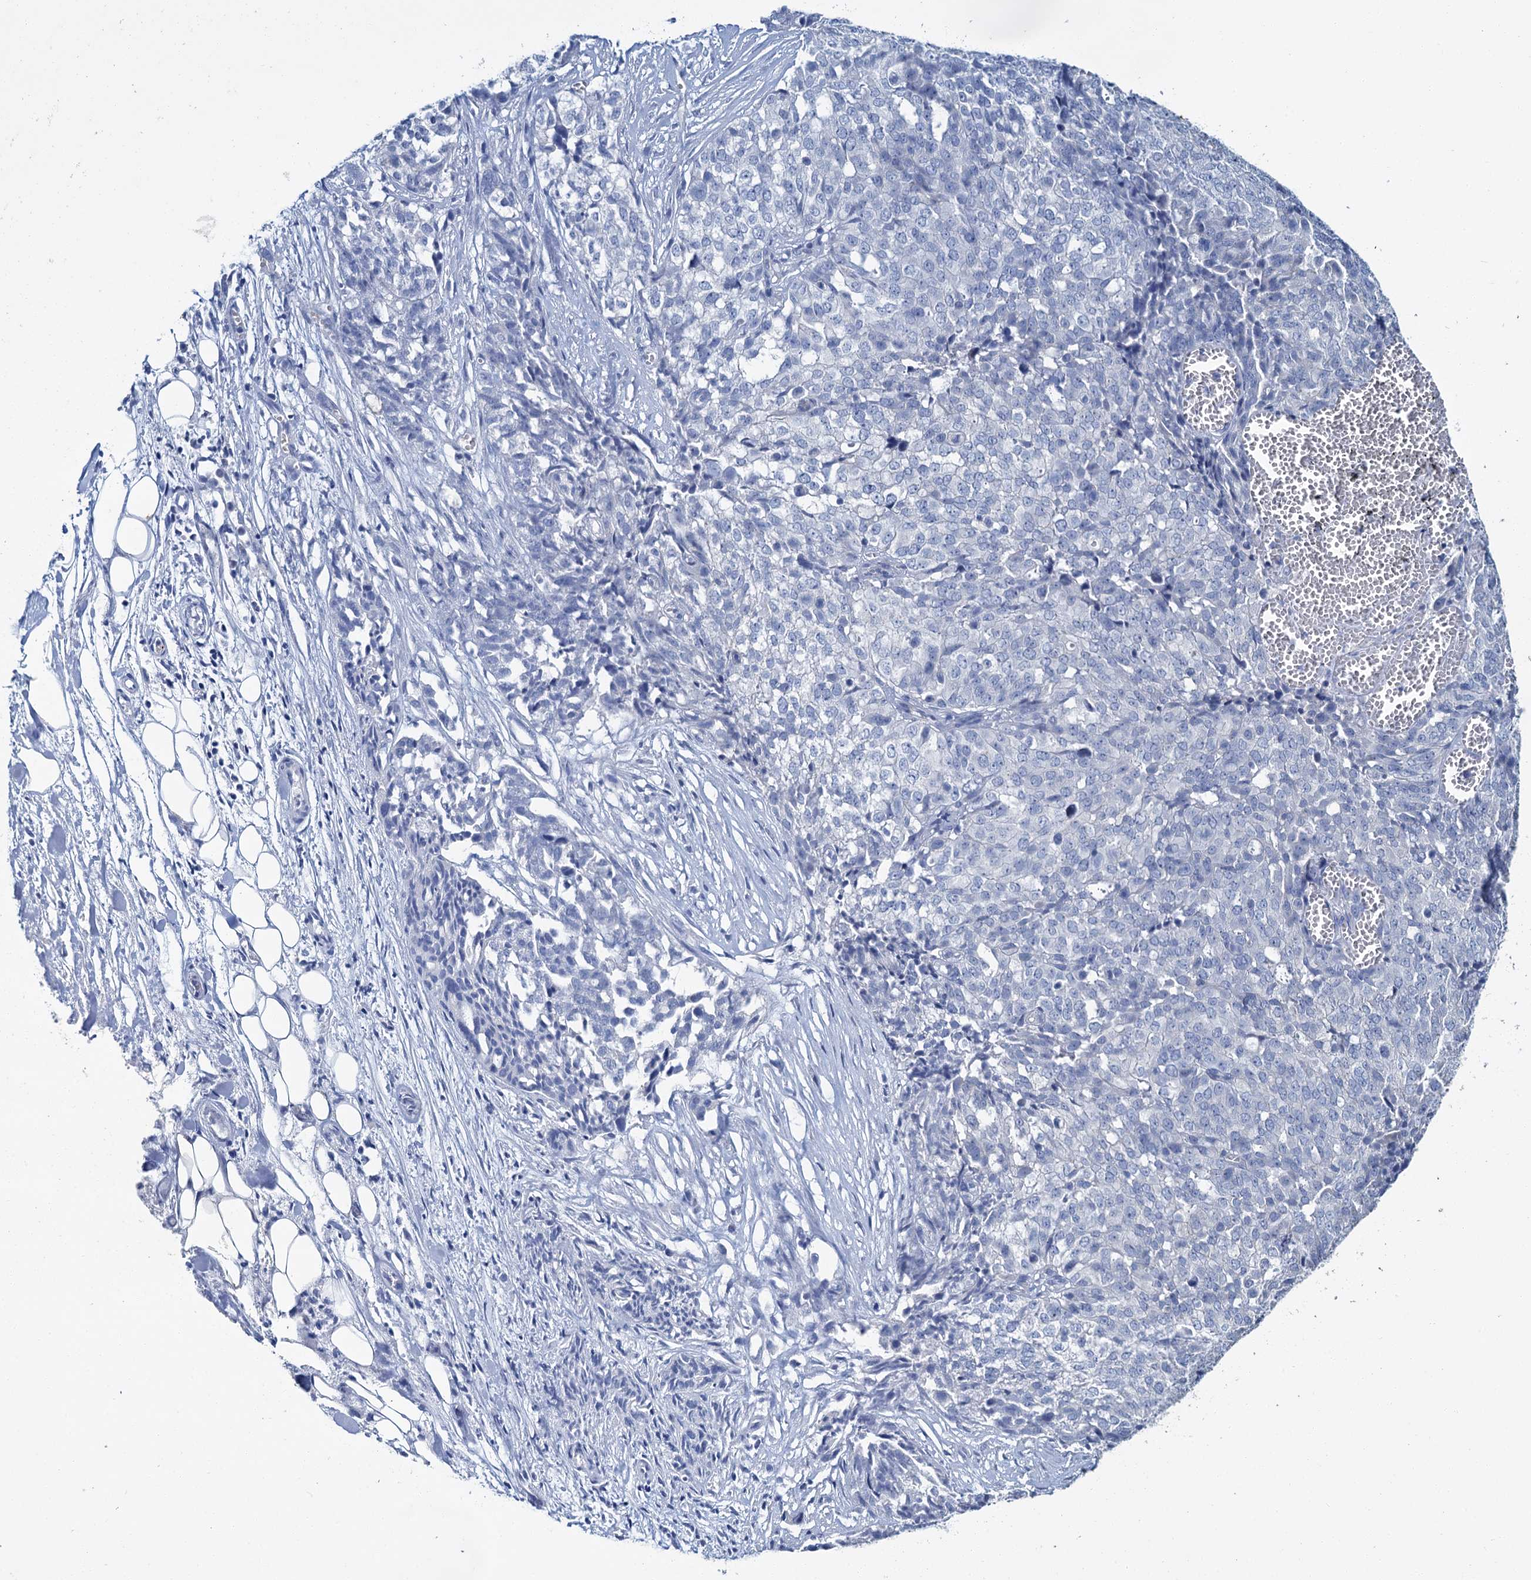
{"staining": {"intensity": "negative", "quantity": "none", "location": "none"}, "tissue": "ovarian cancer", "cell_type": "Tumor cells", "image_type": "cancer", "snomed": [{"axis": "morphology", "description": "Cystadenocarcinoma, serous, NOS"}, {"axis": "topography", "description": "Soft tissue"}, {"axis": "topography", "description": "Ovary"}], "caption": "Immunohistochemistry micrograph of neoplastic tissue: ovarian serous cystadenocarcinoma stained with DAB displays no significant protein expression in tumor cells.", "gene": "SNCB", "patient": {"sex": "female", "age": 57}}